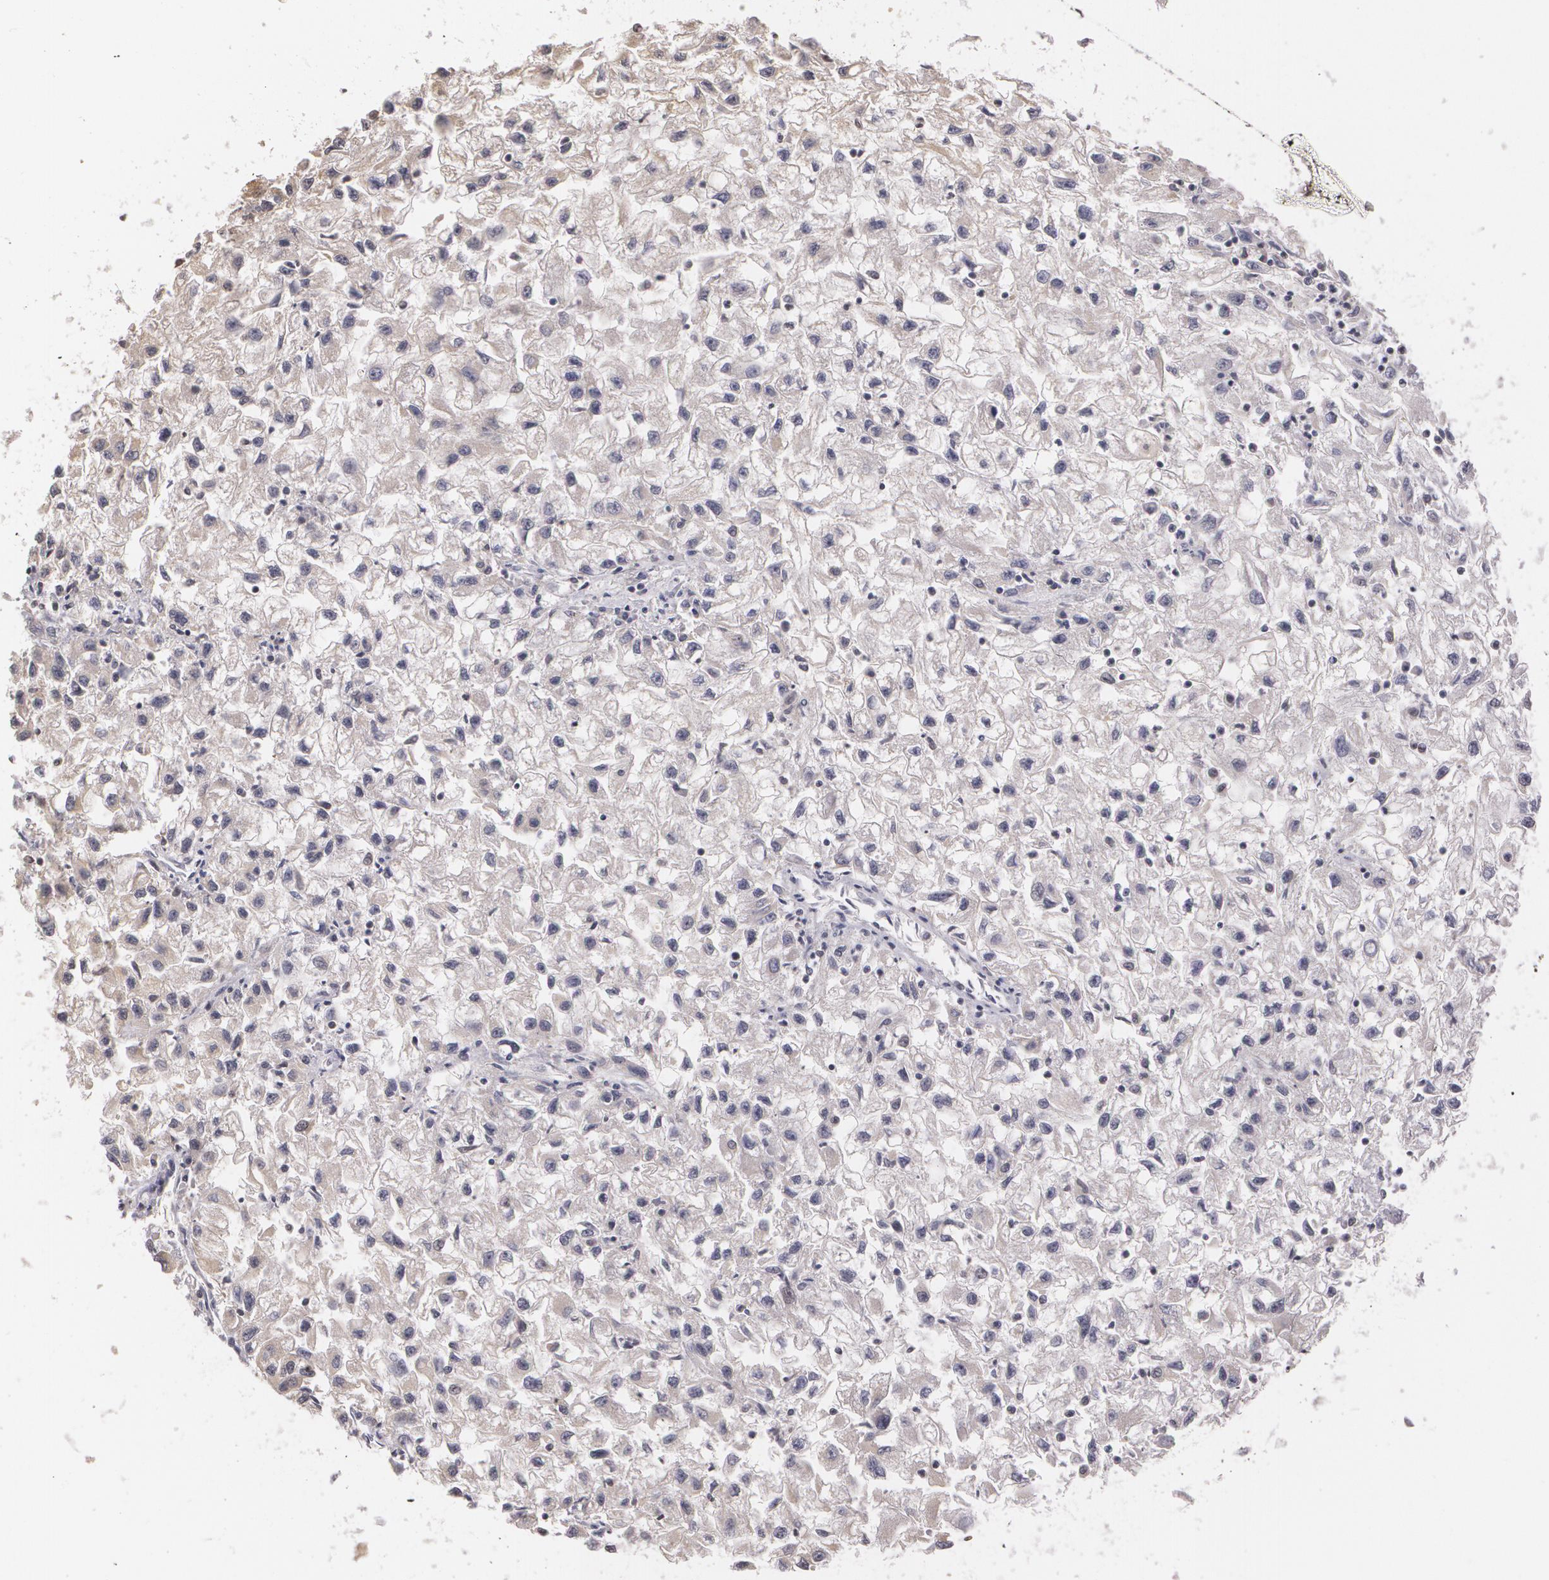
{"staining": {"intensity": "negative", "quantity": "none", "location": "none"}, "tissue": "renal cancer", "cell_type": "Tumor cells", "image_type": "cancer", "snomed": [{"axis": "morphology", "description": "Adenocarcinoma, NOS"}, {"axis": "topography", "description": "Kidney"}], "caption": "Tumor cells show no significant staining in adenocarcinoma (renal).", "gene": "THRB", "patient": {"sex": "male", "age": 59}}